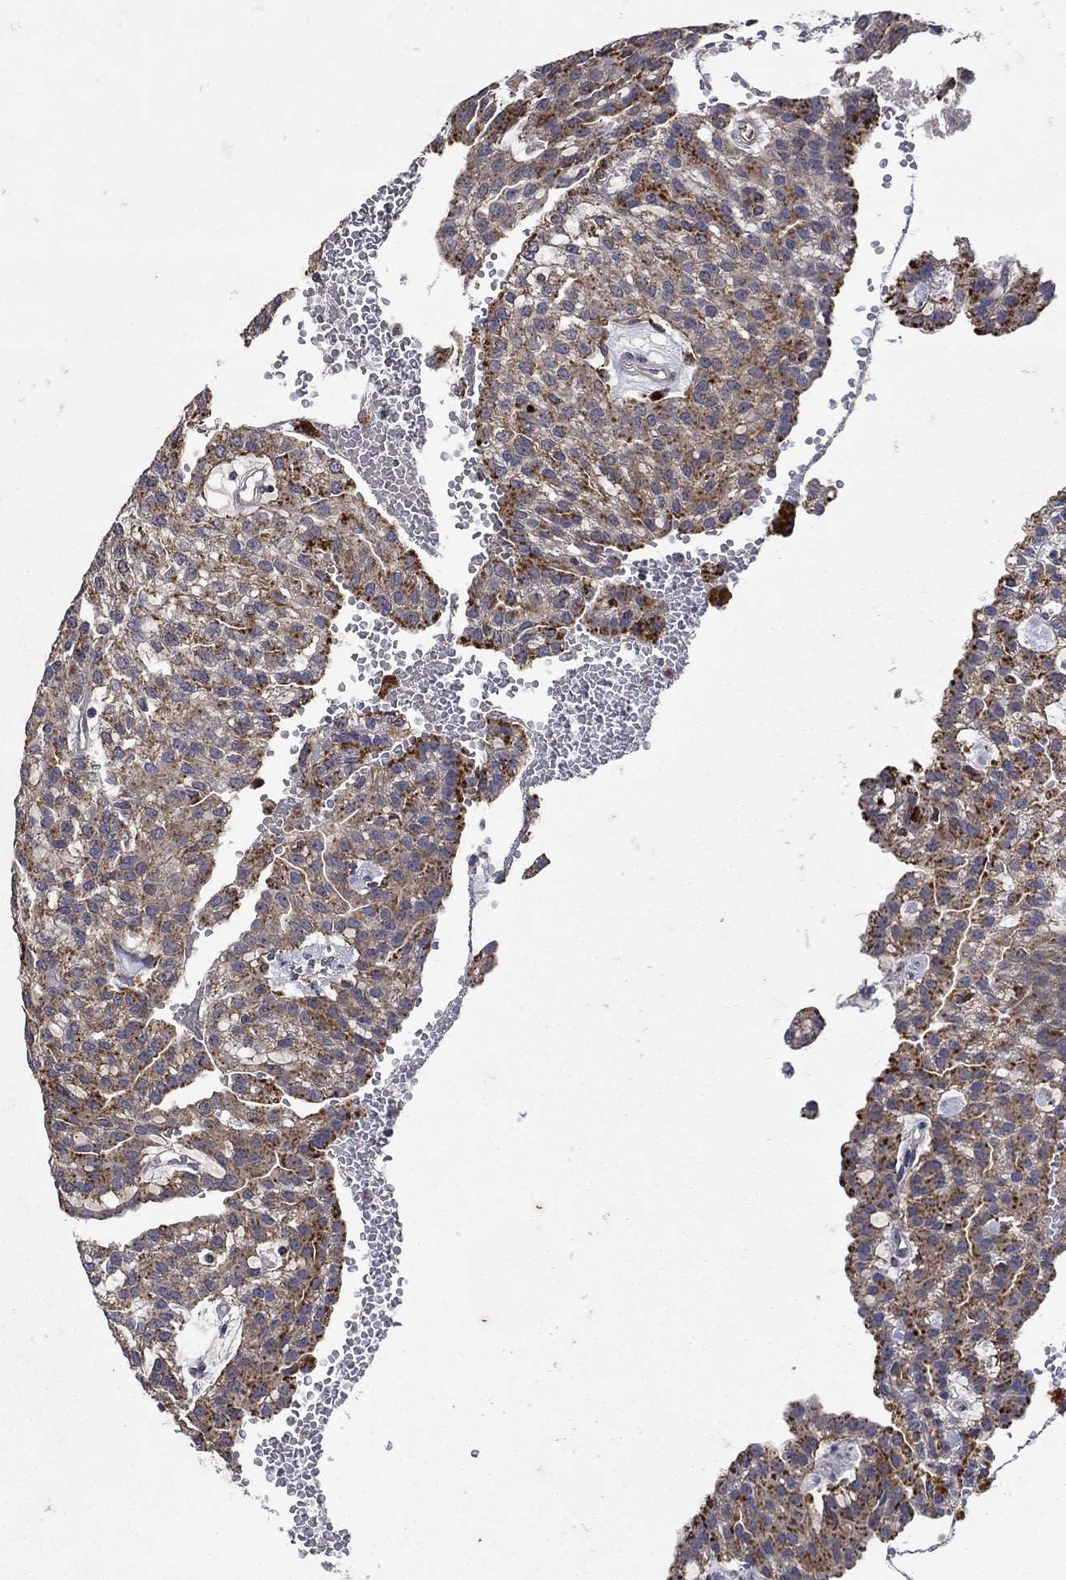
{"staining": {"intensity": "strong", "quantity": "<25%", "location": "cytoplasmic/membranous"}, "tissue": "renal cancer", "cell_type": "Tumor cells", "image_type": "cancer", "snomed": [{"axis": "morphology", "description": "Adenocarcinoma, NOS"}, {"axis": "topography", "description": "Kidney"}], "caption": "High-power microscopy captured an immunohistochemistry (IHC) micrograph of renal cancer (adenocarcinoma), revealing strong cytoplasmic/membranous expression in approximately <25% of tumor cells.", "gene": "NPC2", "patient": {"sex": "male", "age": 63}}